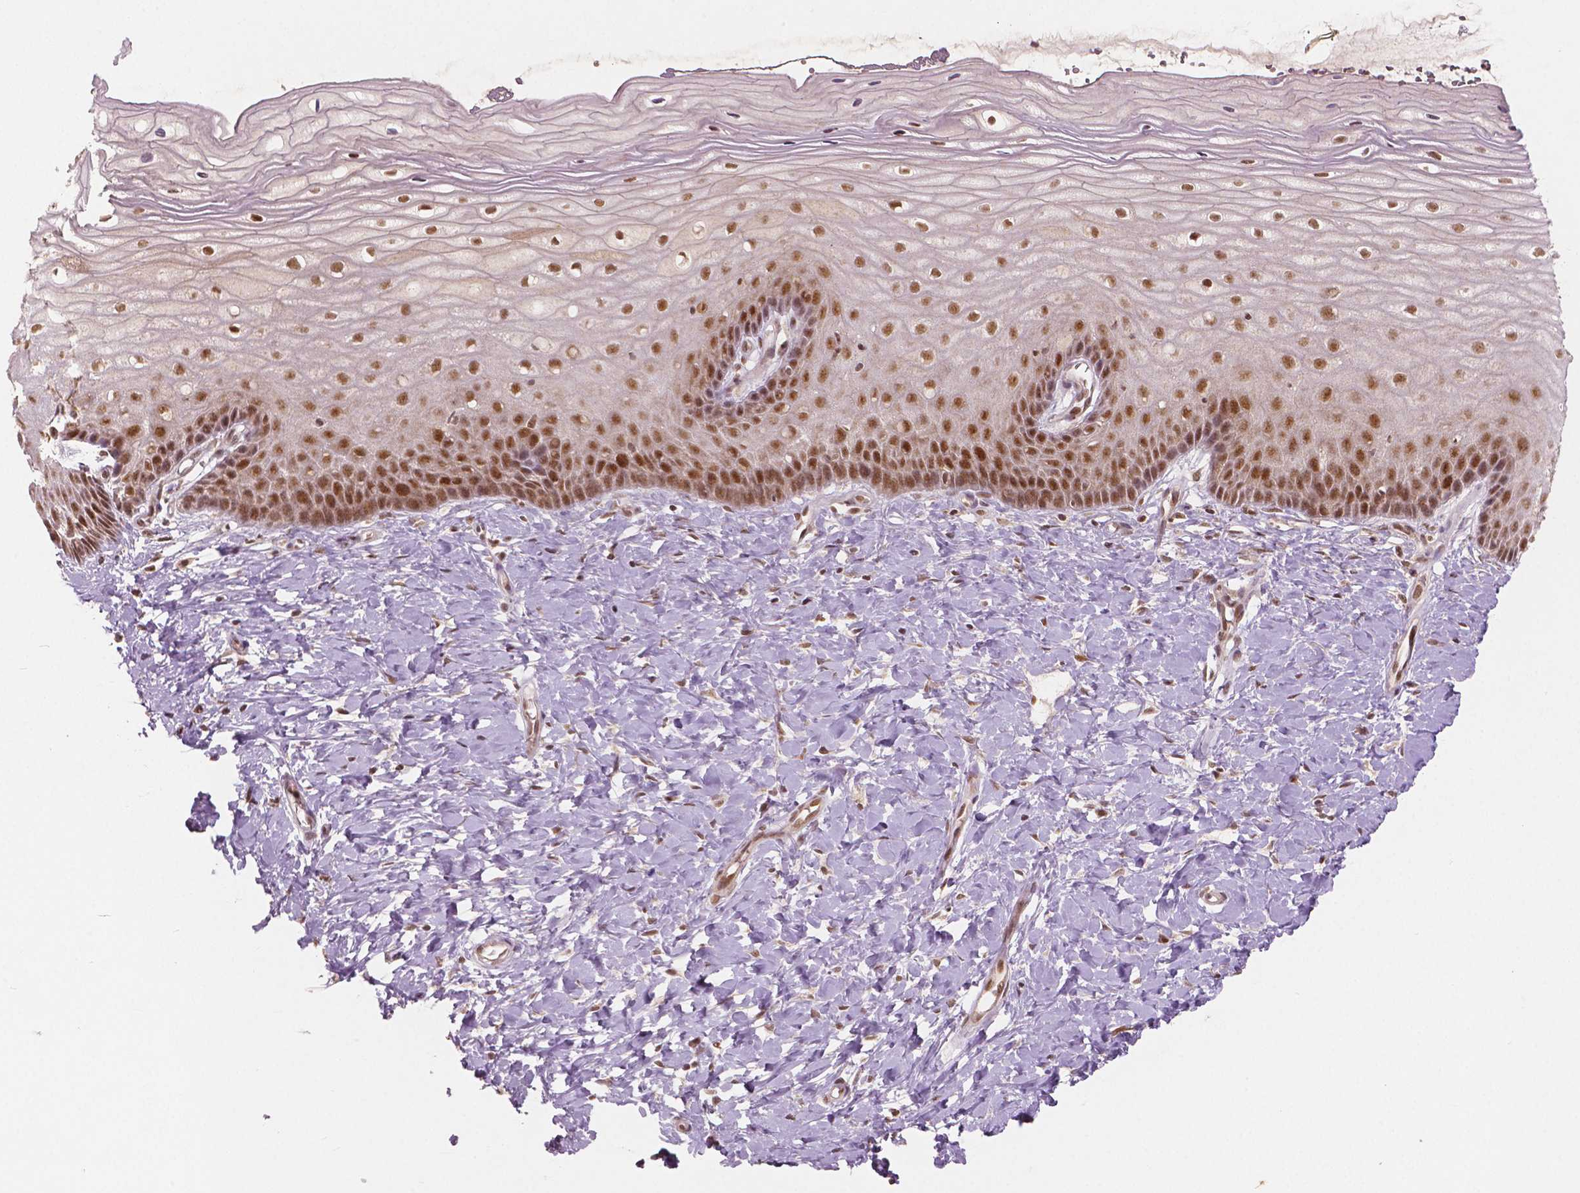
{"staining": {"intensity": "moderate", "quantity": ">75%", "location": "nuclear"}, "tissue": "cervix", "cell_type": "Glandular cells", "image_type": "normal", "snomed": [{"axis": "morphology", "description": "Normal tissue, NOS"}, {"axis": "topography", "description": "Cervix"}], "caption": "Immunohistochemical staining of normal human cervix shows medium levels of moderate nuclear positivity in about >75% of glandular cells.", "gene": "NSD2", "patient": {"sex": "female", "age": 37}}